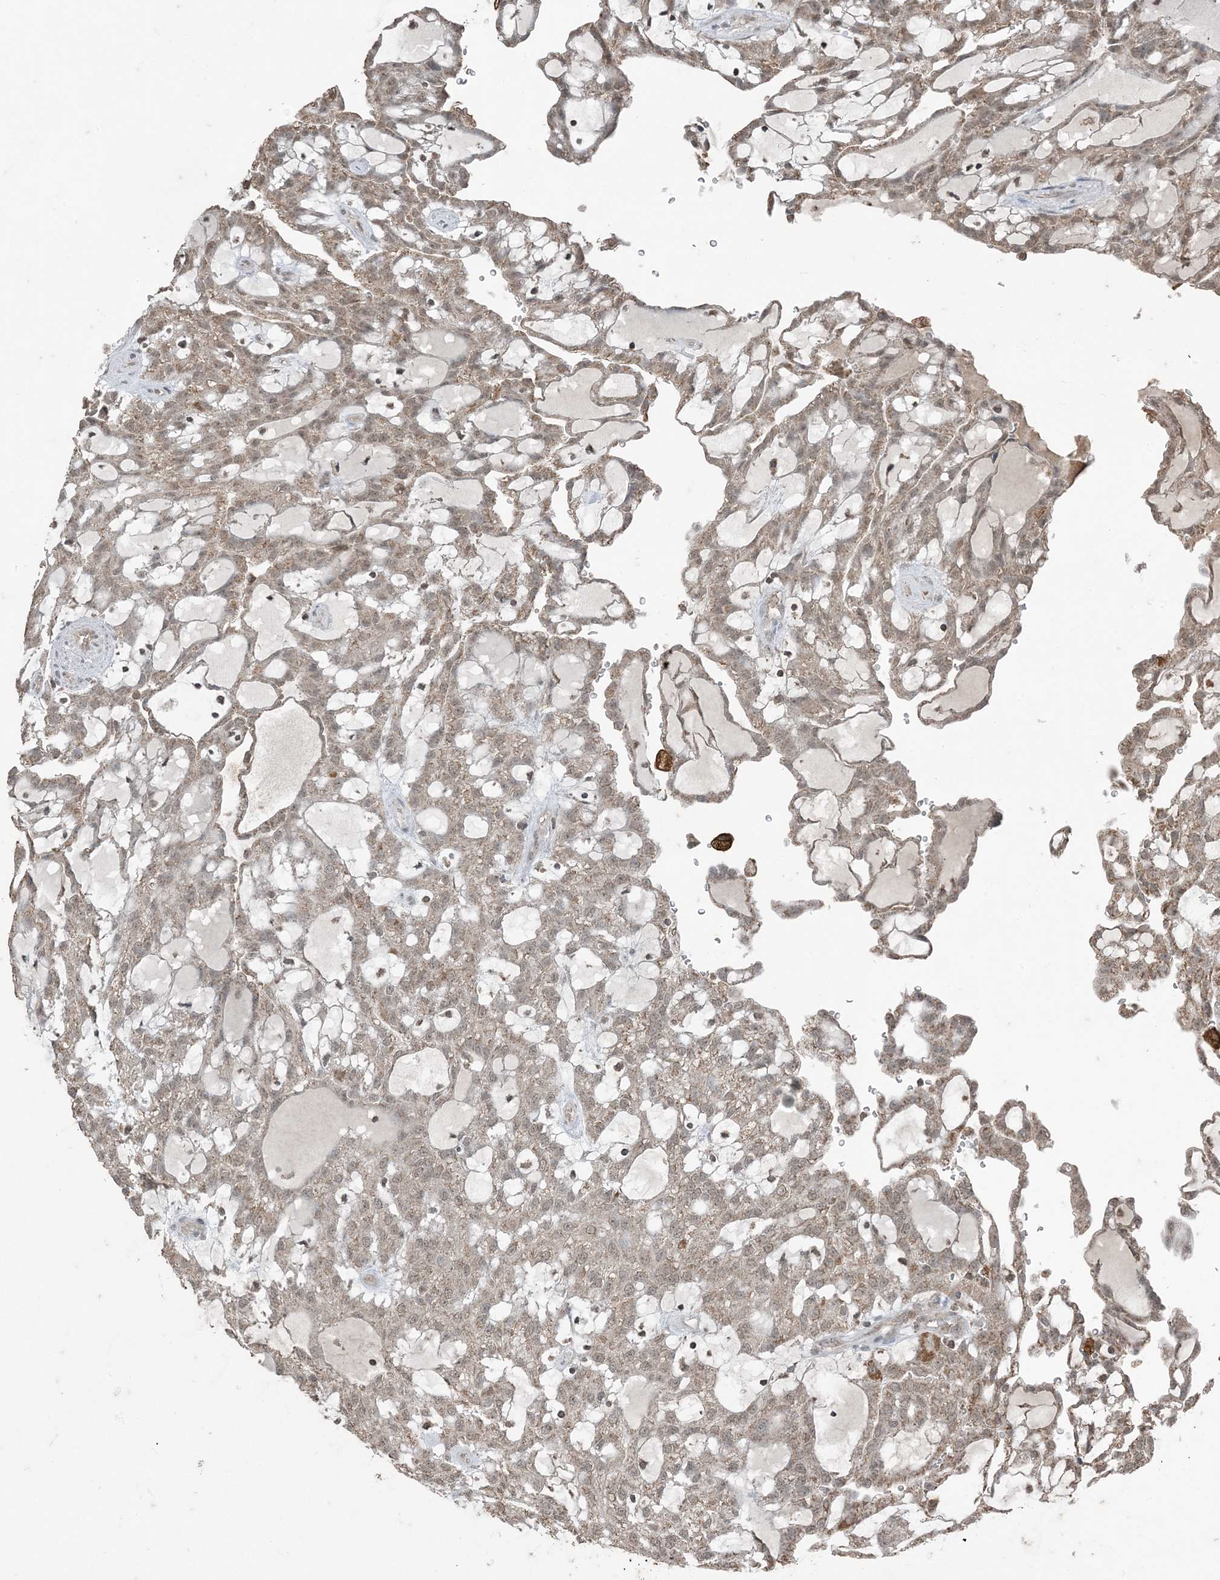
{"staining": {"intensity": "moderate", "quantity": ">75%", "location": "cytoplasmic/membranous,nuclear"}, "tissue": "renal cancer", "cell_type": "Tumor cells", "image_type": "cancer", "snomed": [{"axis": "morphology", "description": "Adenocarcinoma, NOS"}, {"axis": "topography", "description": "Kidney"}], "caption": "A brown stain labels moderate cytoplasmic/membranous and nuclear staining of a protein in human adenocarcinoma (renal) tumor cells. (IHC, brightfield microscopy, high magnification).", "gene": "GNL1", "patient": {"sex": "male", "age": 63}}